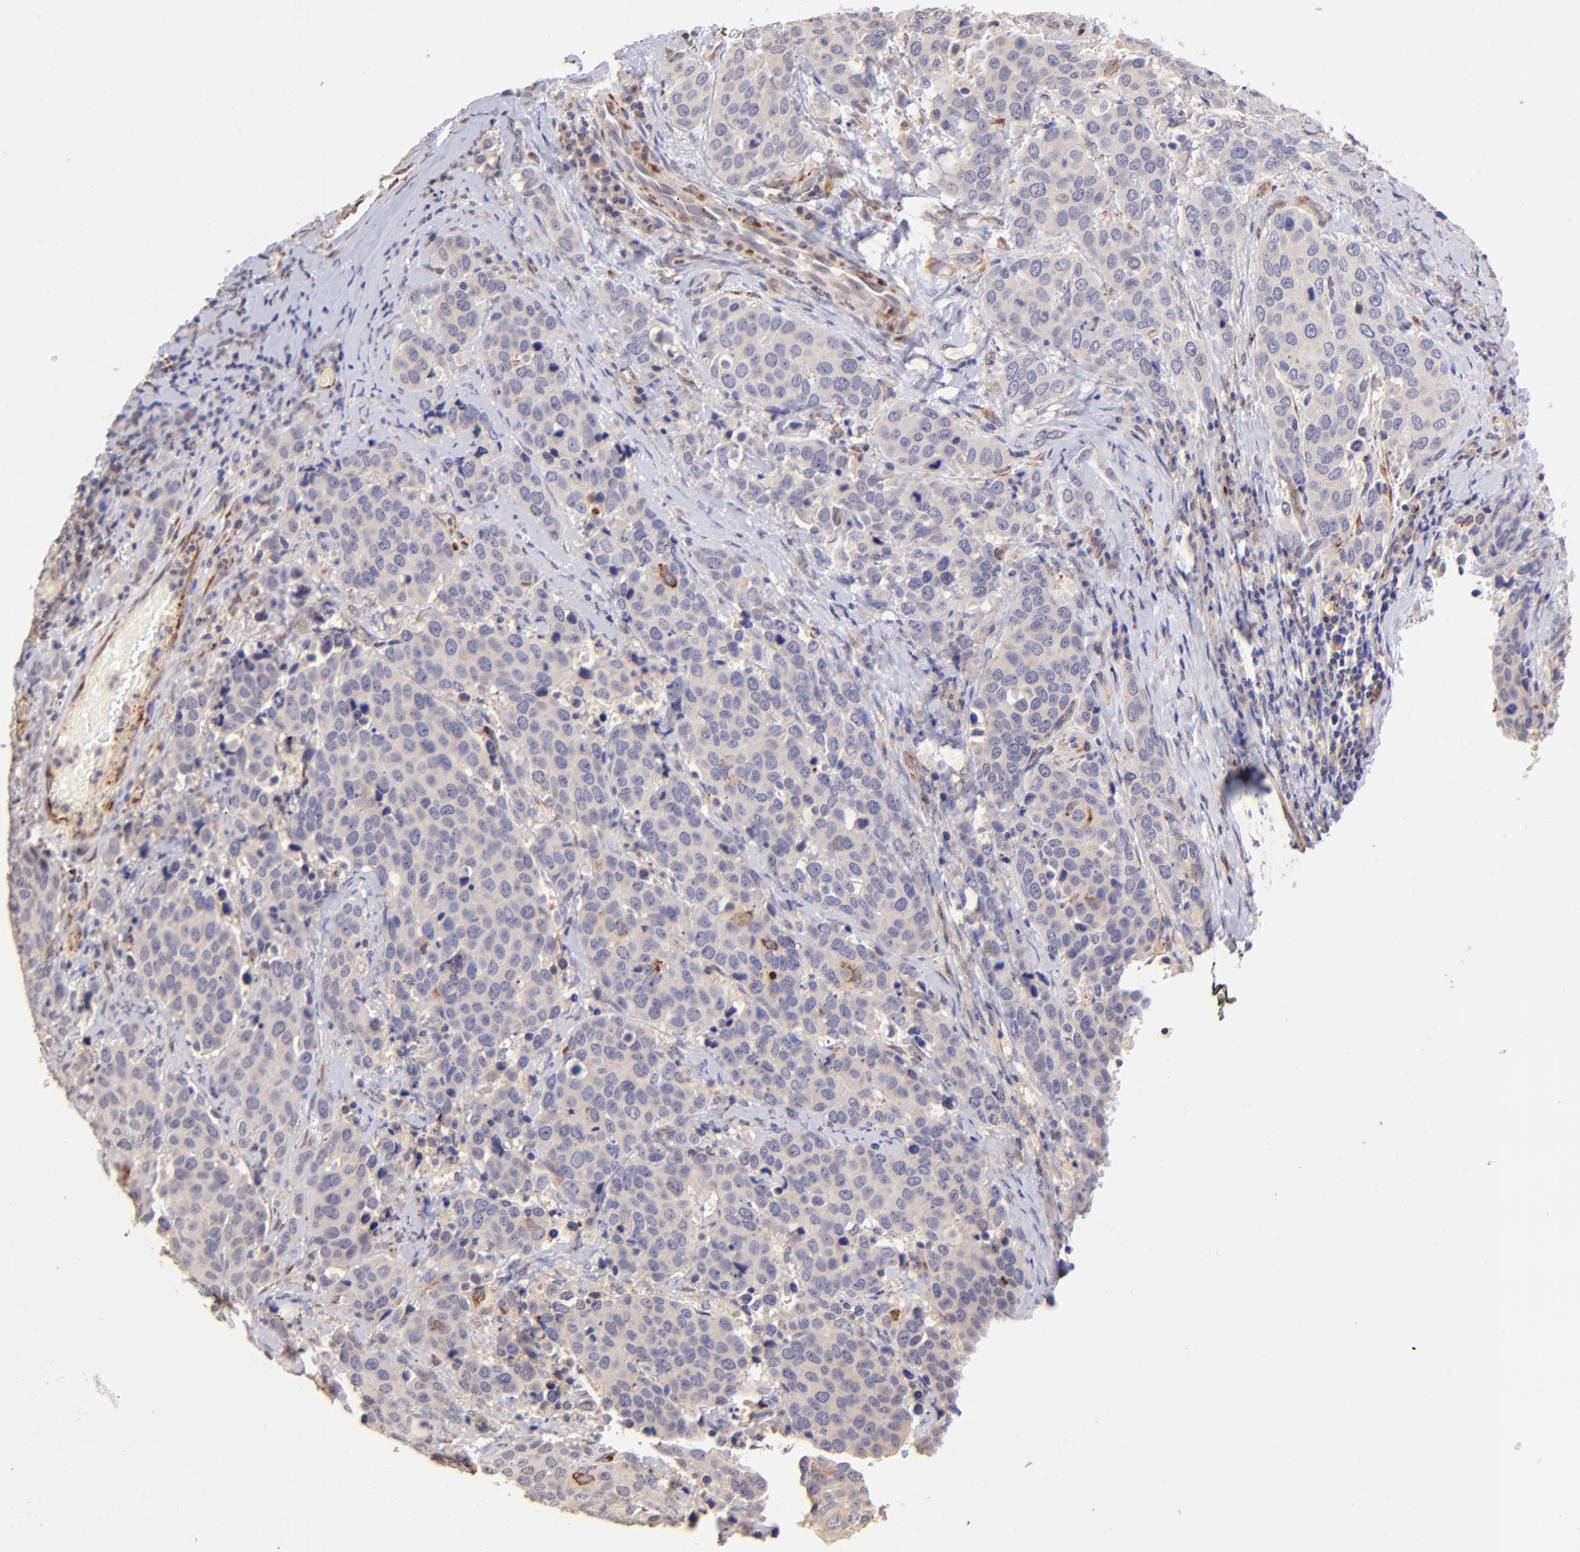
{"staining": {"intensity": "moderate", "quantity": "<25%", "location": "cytoplasmic/membranous"}, "tissue": "cervical cancer", "cell_type": "Tumor cells", "image_type": "cancer", "snomed": [{"axis": "morphology", "description": "Squamous cell carcinoma, NOS"}, {"axis": "topography", "description": "Cervix"}], "caption": "A brown stain highlights moderate cytoplasmic/membranous positivity of a protein in human cervical squamous cell carcinoma tumor cells.", "gene": "SPARC", "patient": {"sex": "female", "age": 54}}